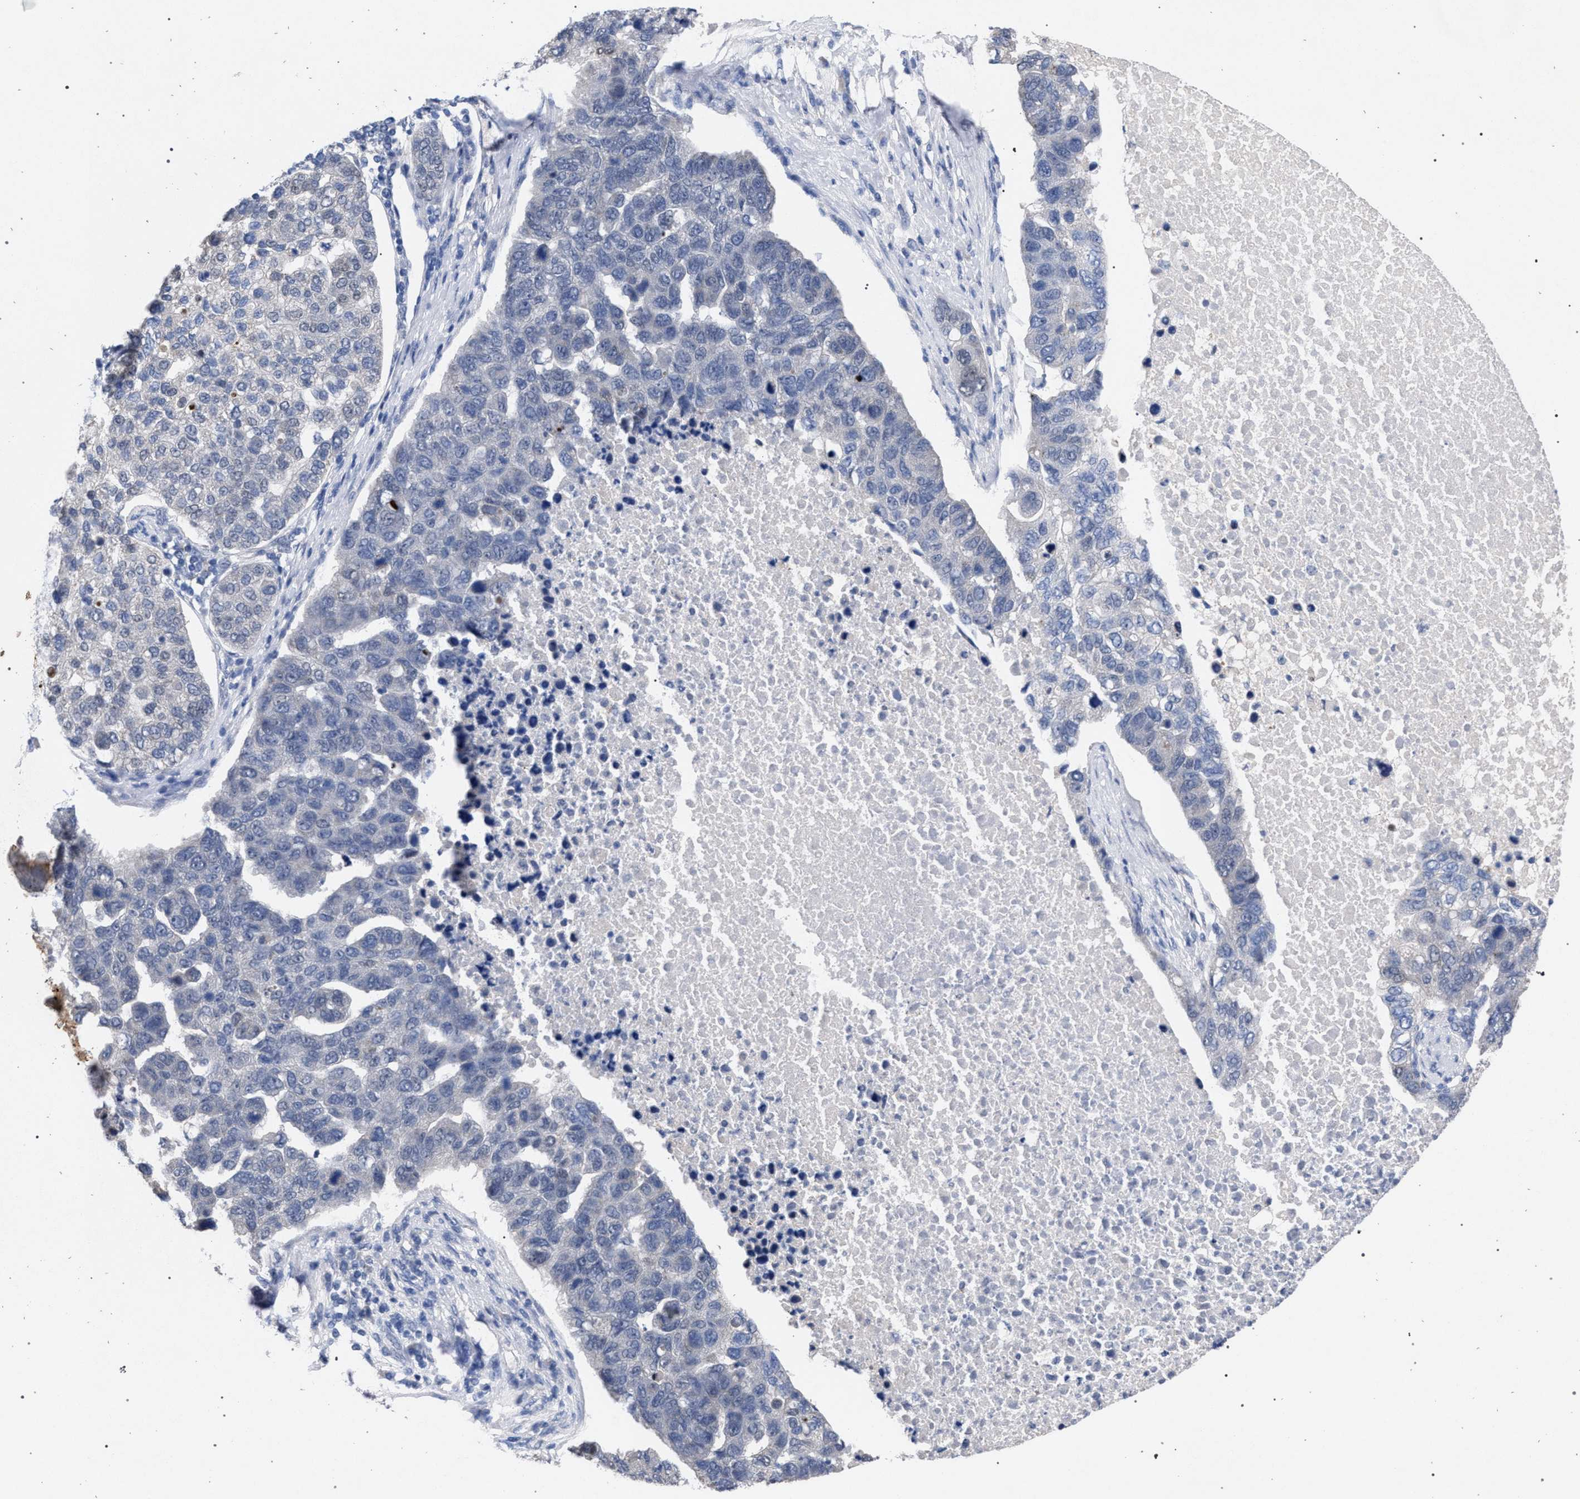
{"staining": {"intensity": "negative", "quantity": "none", "location": "none"}, "tissue": "pancreatic cancer", "cell_type": "Tumor cells", "image_type": "cancer", "snomed": [{"axis": "morphology", "description": "Adenocarcinoma, NOS"}, {"axis": "topography", "description": "Pancreas"}], "caption": "Tumor cells are negative for brown protein staining in pancreatic adenocarcinoma.", "gene": "GOLGA2", "patient": {"sex": "female", "age": 61}}